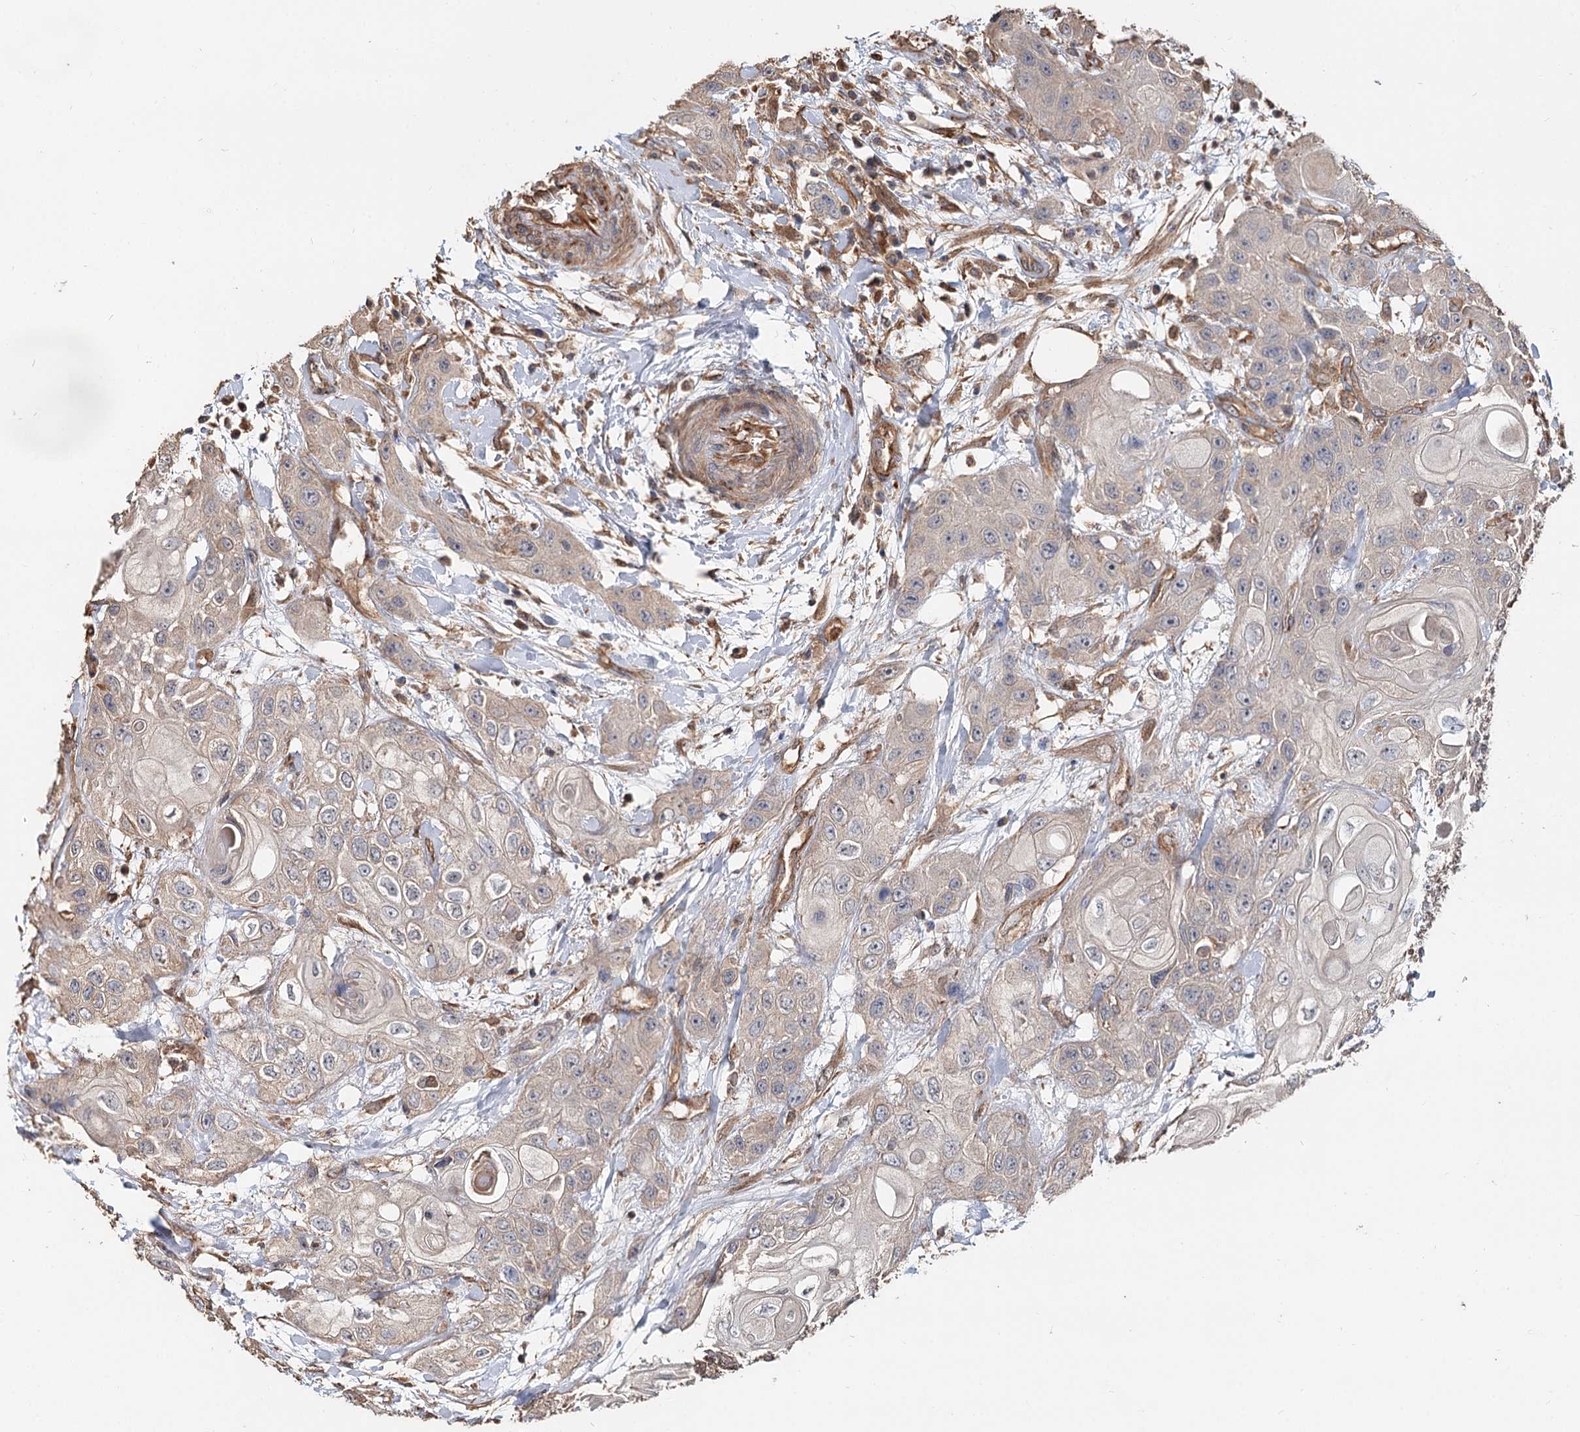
{"staining": {"intensity": "negative", "quantity": "none", "location": "none"}, "tissue": "head and neck cancer", "cell_type": "Tumor cells", "image_type": "cancer", "snomed": [{"axis": "morphology", "description": "Squamous cell carcinoma, NOS"}, {"axis": "topography", "description": "Head-Neck"}], "caption": "The histopathology image exhibits no staining of tumor cells in head and neck squamous cell carcinoma.", "gene": "SPART", "patient": {"sex": "female", "age": 43}}